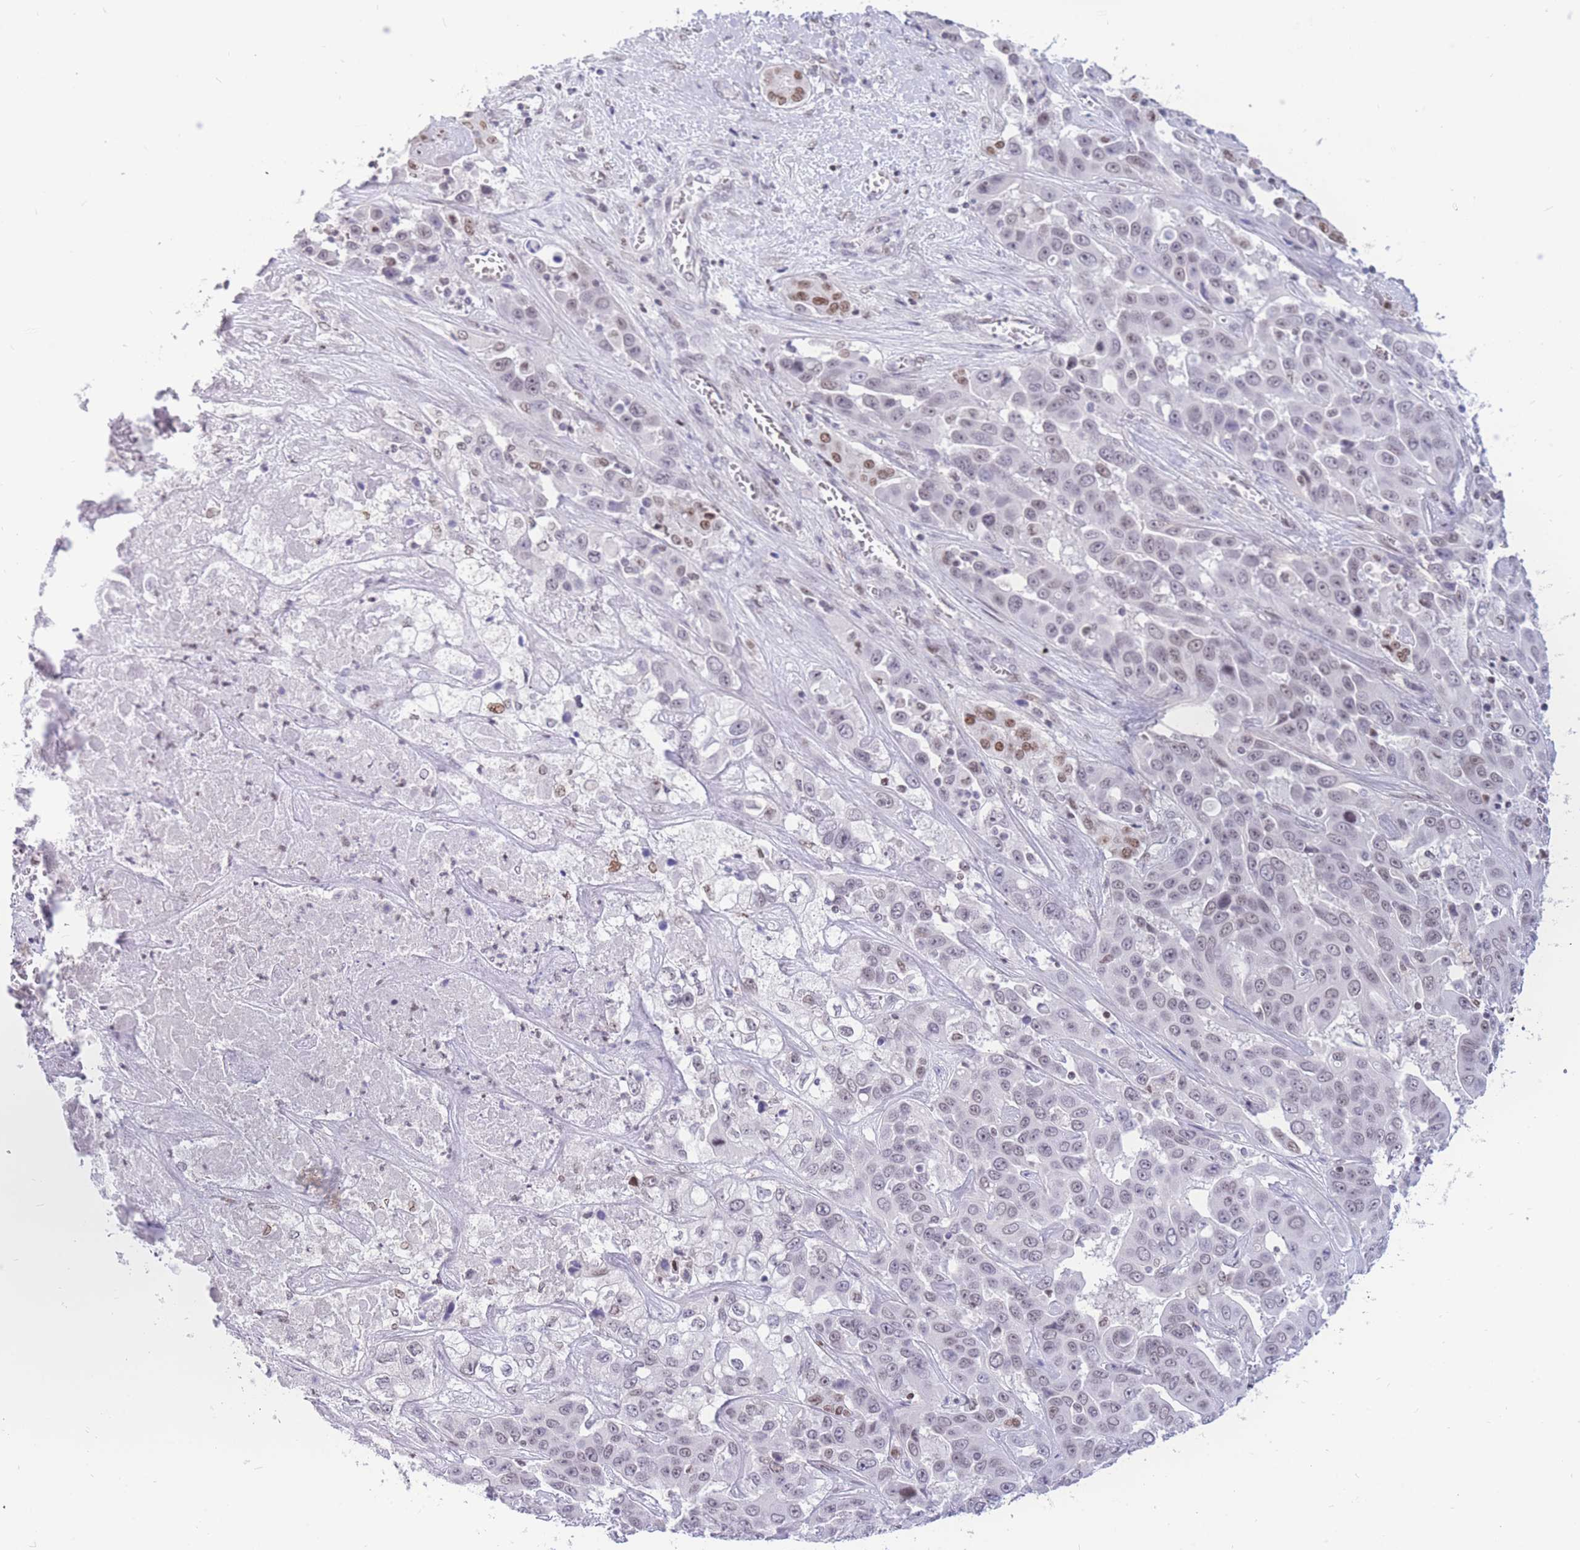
{"staining": {"intensity": "weak", "quantity": "<25%", "location": "nuclear"}, "tissue": "liver cancer", "cell_type": "Tumor cells", "image_type": "cancer", "snomed": [{"axis": "morphology", "description": "Cholangiocarcinoma"}, {"axis": "topography", "description": "Liver"}], "caption": "DAB immunohistochemical staining of human cholangiocarcinoma (liver) shows no significant positivity in tumor cells. The staining was performed using DAB (3,3'-diaminobenzidine) to visualize the protein expression in brown, while the nuclei were stained in blue with hematoxylin (Magnification: 20x).", "gene": "HMGN1", "patient": {"sex": "female", "age": 52}}